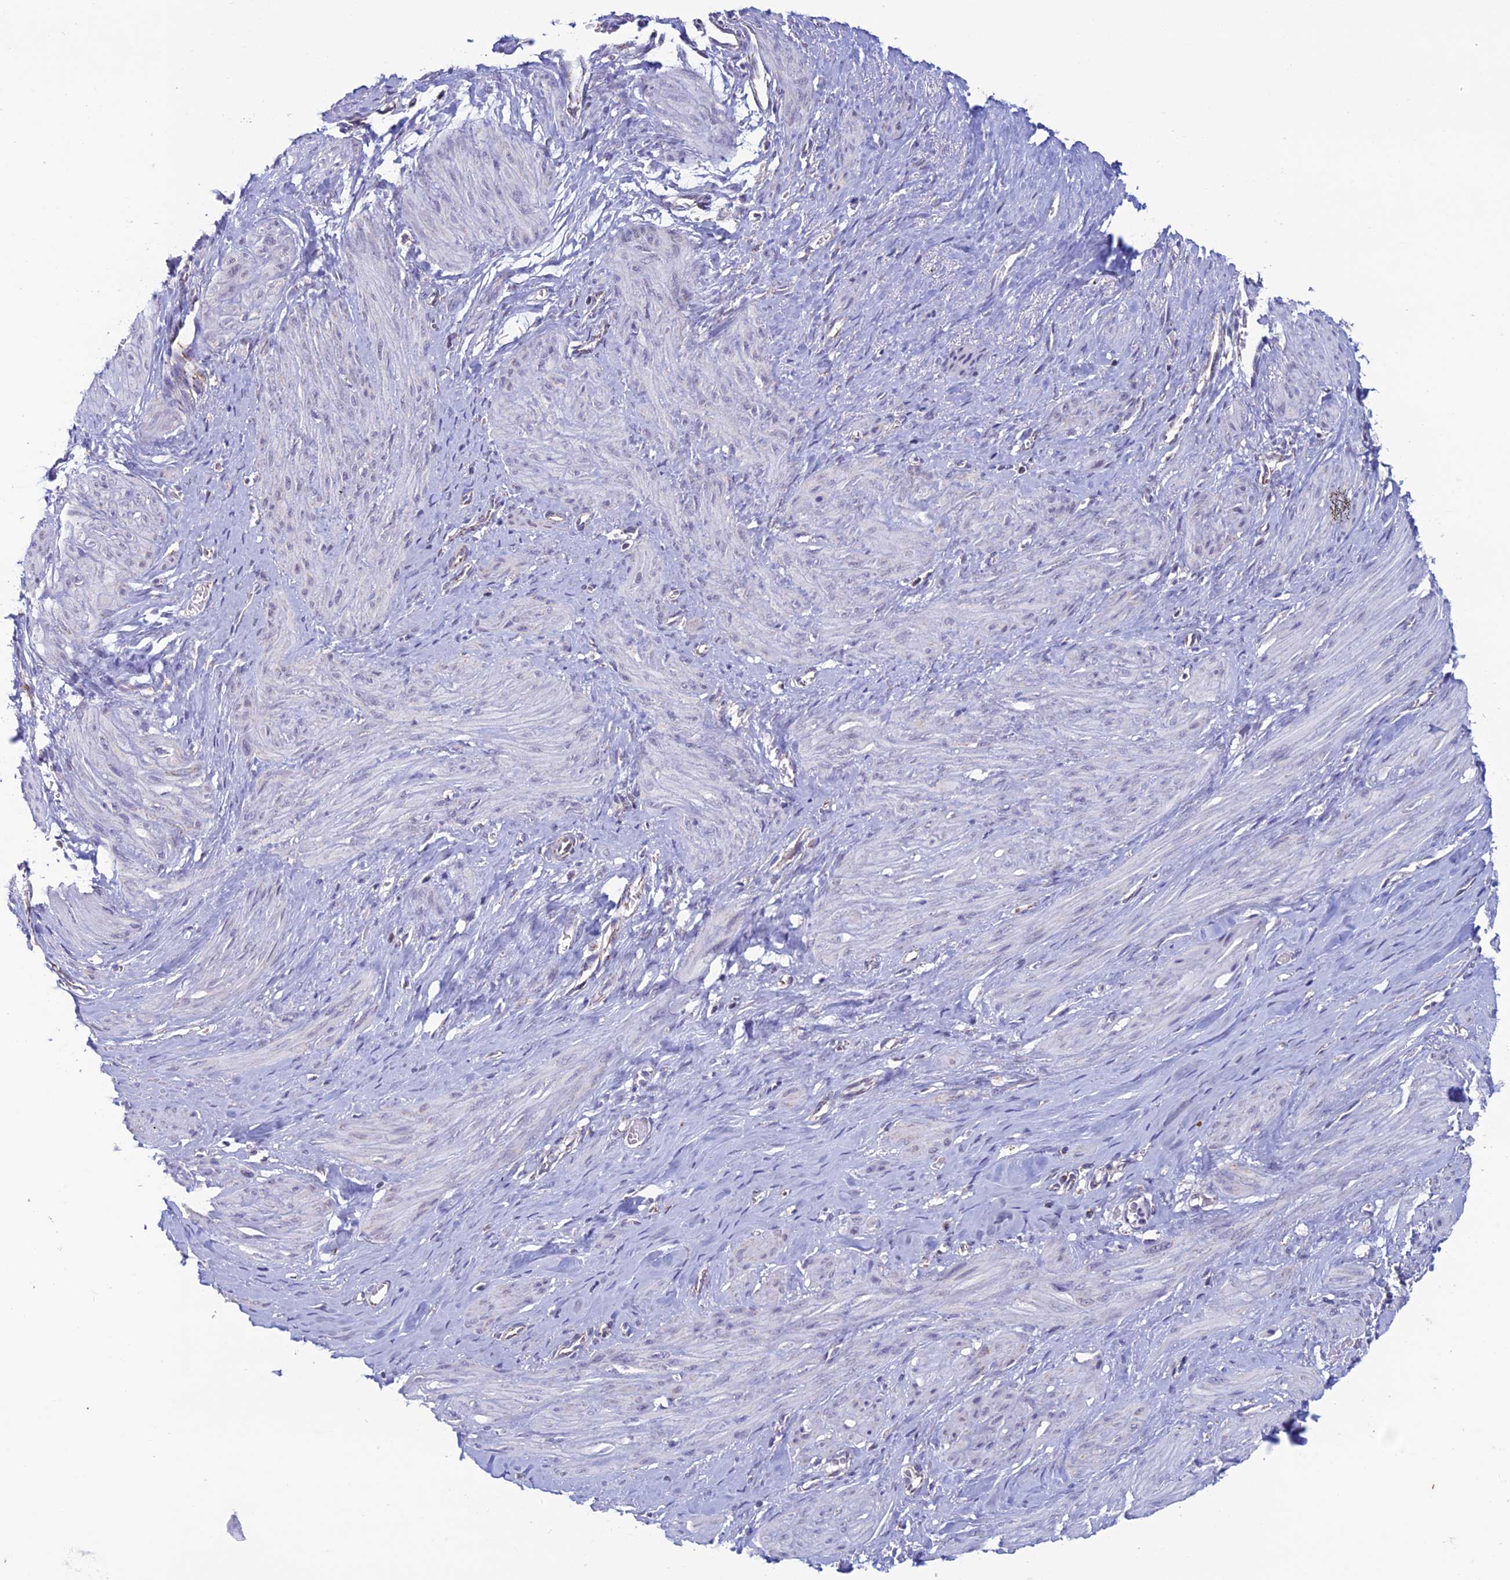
{"staining": {"intensity": "negative", "quantity": "none", "location": "none"}, "tissue": "smooth muscle", "cell_type": "Smooth muscle cells", "image_type": "normal", "snomed": [{"axis": "morphology", "description": "Normal tissue, NOS"}, {"axis": "topography", "description": "Endometrium"}], "caption": "The IHC histopathology image has no significant expression in smooth muscle cells of smooth muscle.", "gene": "ZNG1A", "patient": {"sex": "female", "age": 33}}